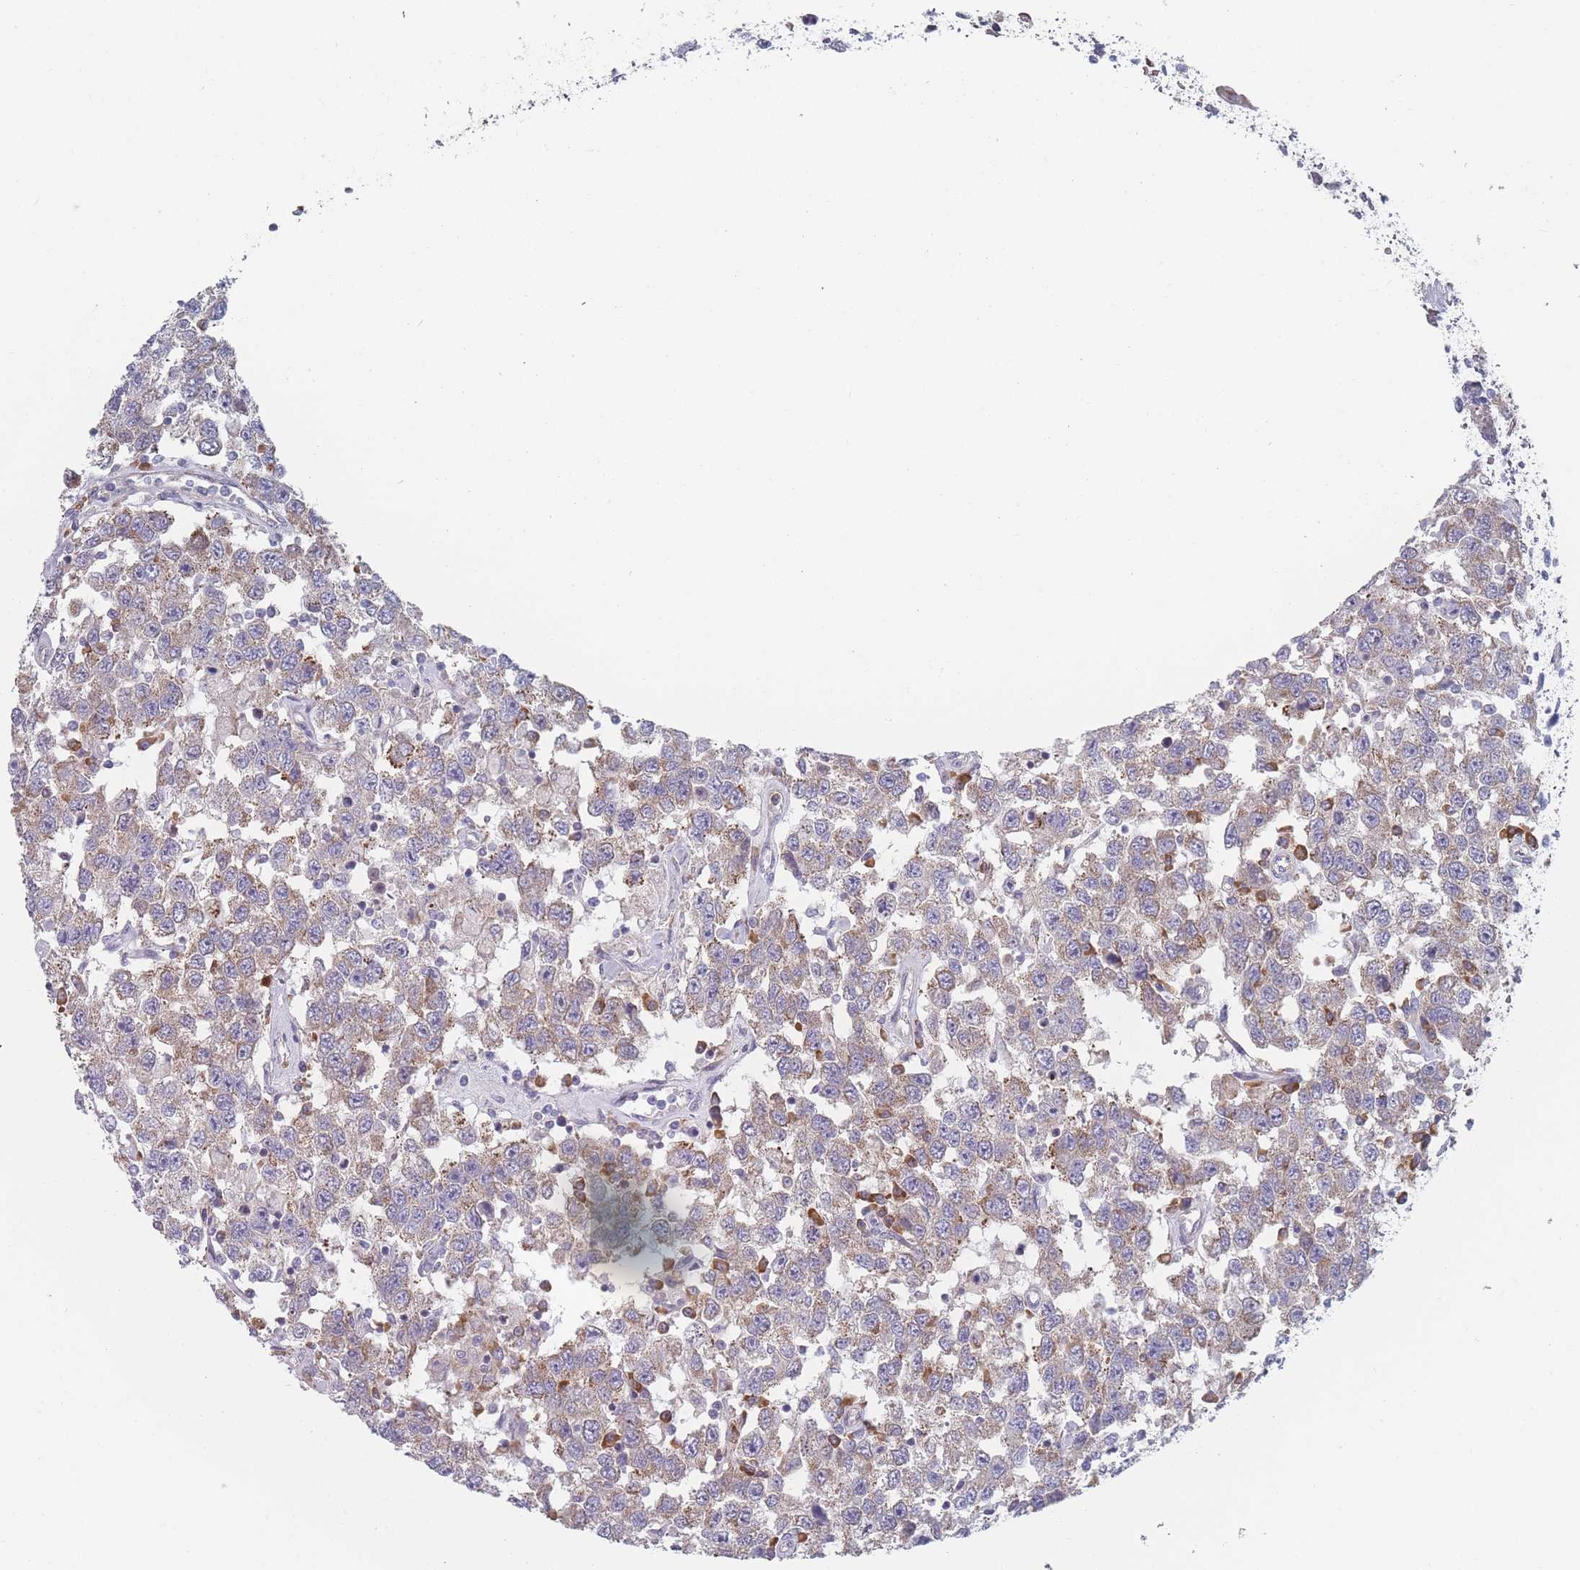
{"staining": {"intensity": "weak", "quantity": "25%-75%", "location": "cytoplasmic/membranous"}, "tissue": "testis cancer", "cell_type": "Tumor cells", "image_type": "cancer", "snomed": [{"axis": "morphology", "description": "Seminoma, NOS"}, {"axis": "topography", "description": "Testis"}], "caption": "Weak cytoplasmic/membranous protein expression is present in about 25%-75% of tumor cells in seminoma (testis). (DAB (3,3'-diaminobenzidine) = brown stain, brightfield microscopy at high magnification).", "gene": "CACNG5", "patient": {"sex": "male", "age": 41}}